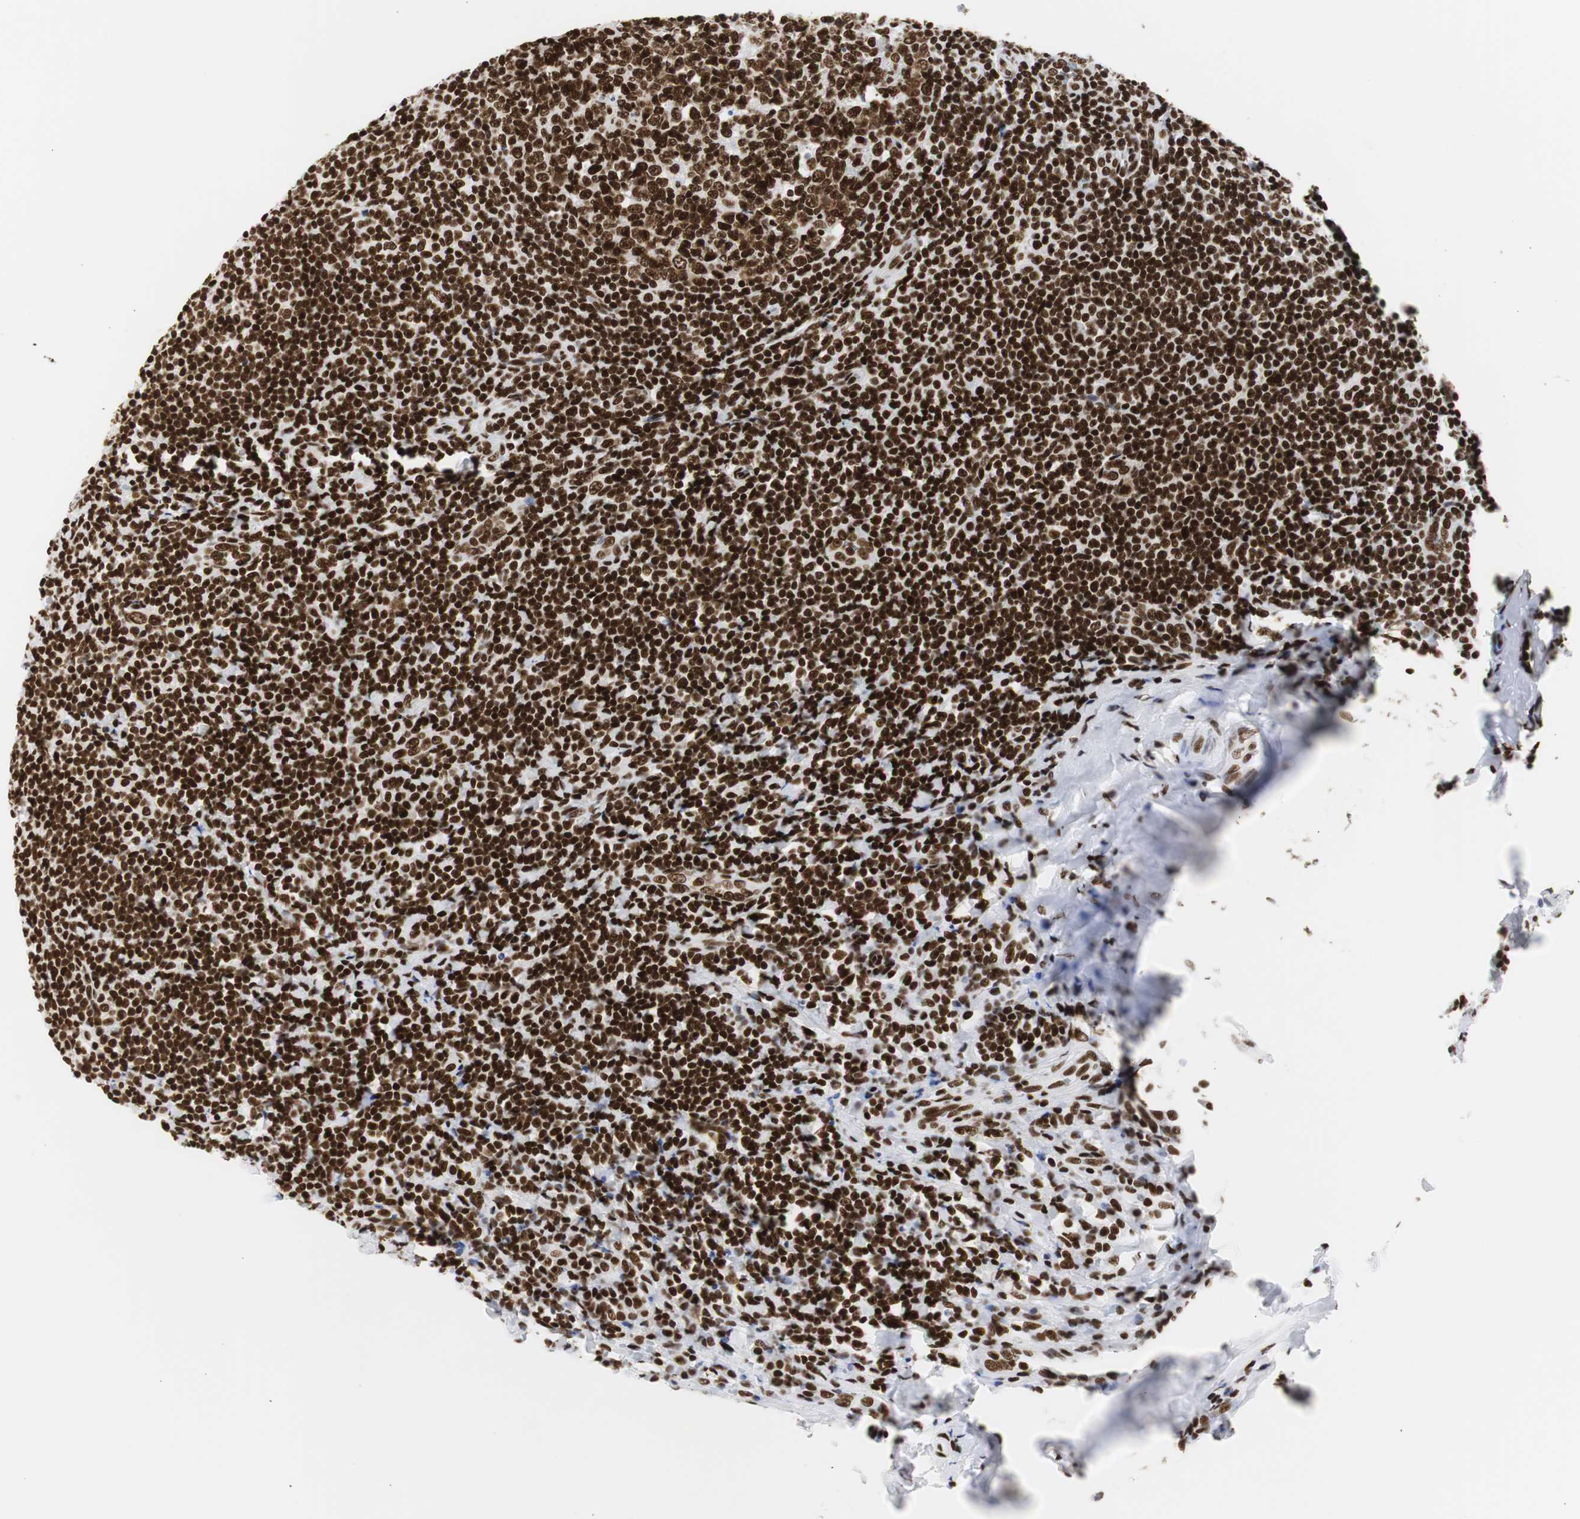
{"staining": {"intensity": "strong", "quantity": ">75%", "location": "nuclear"}, "tissue": "tonsil", "cell_type": "Germinal center cells", "image_type": "normal", "snomed": [{"axis": "morphology", "description": "Normal tissue, NOS"}, {"axis": "topography", "description": "Tonsil"}], "caption": "Tonsil was stained to show a protein in brown. There is high levels of strong nuclear positivity in approximately >75% of germinal center cells. (IHC, brightfield microscopy, high magnification).", "gene": "HNRNPH2", "patient": {"sex": "male", "age": 31}}